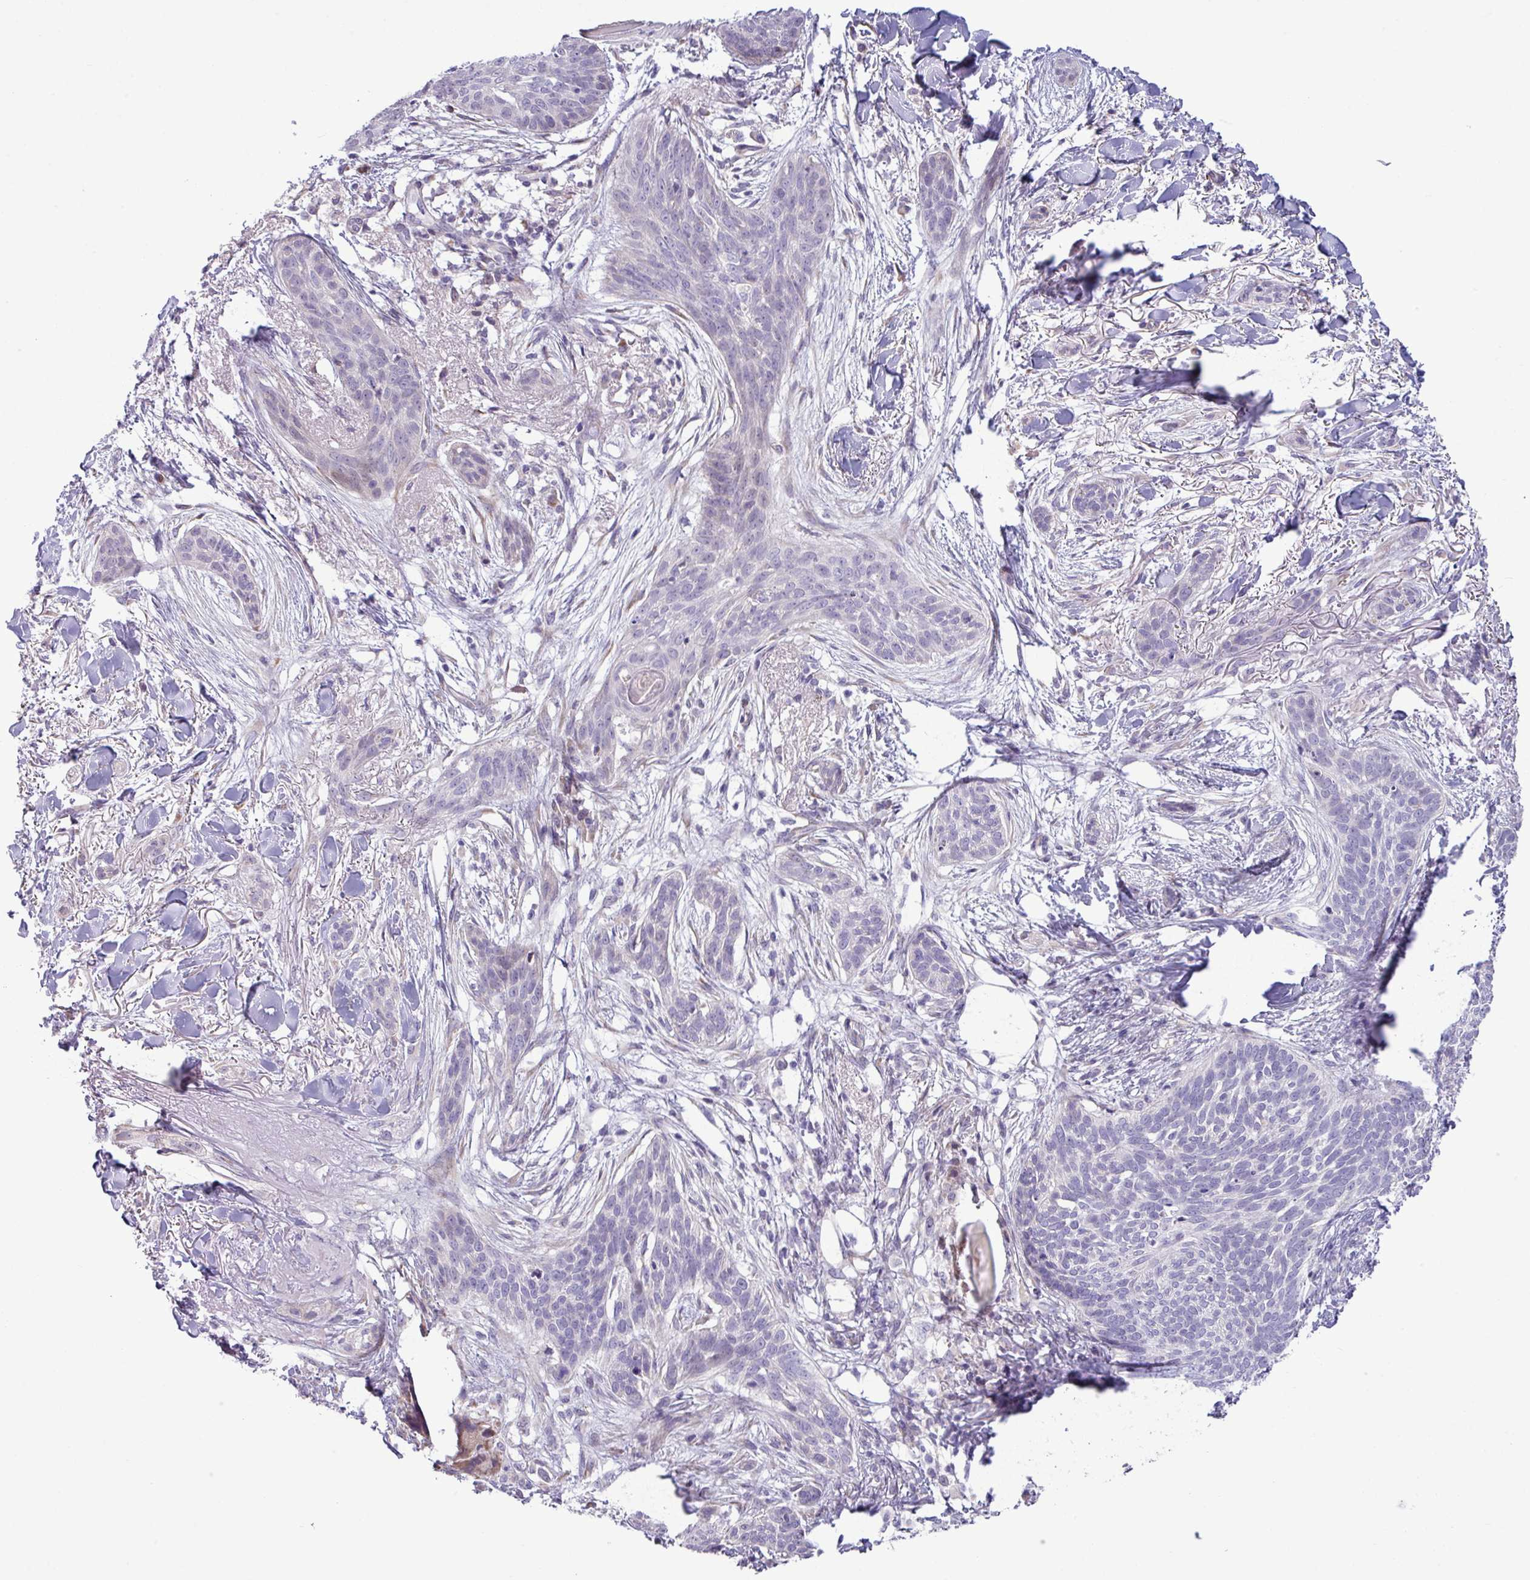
{"staining": {"intensity": "negative", "quantity": "none", "location": "none"}, "tissue": "skin cancer", "cell_type": "Tumor cells", "image_type": "cancer", "snomed": [{"axis": "morphology", "description": "Basal cell carcinoma"}, {"axis": "topography", "description": "Skin"}], "caption": "This is a micrograph of IHC staining of basal cell carcinoma (skin), which shows no positivity in tumor cells. (Stains: DAB immunohistochemistry with hematoxylin counter stain, Microscopy: brightfield microscopy at high magnification).", "gene": "IRGC", "patient": {"sex": "male", "age": 52}}